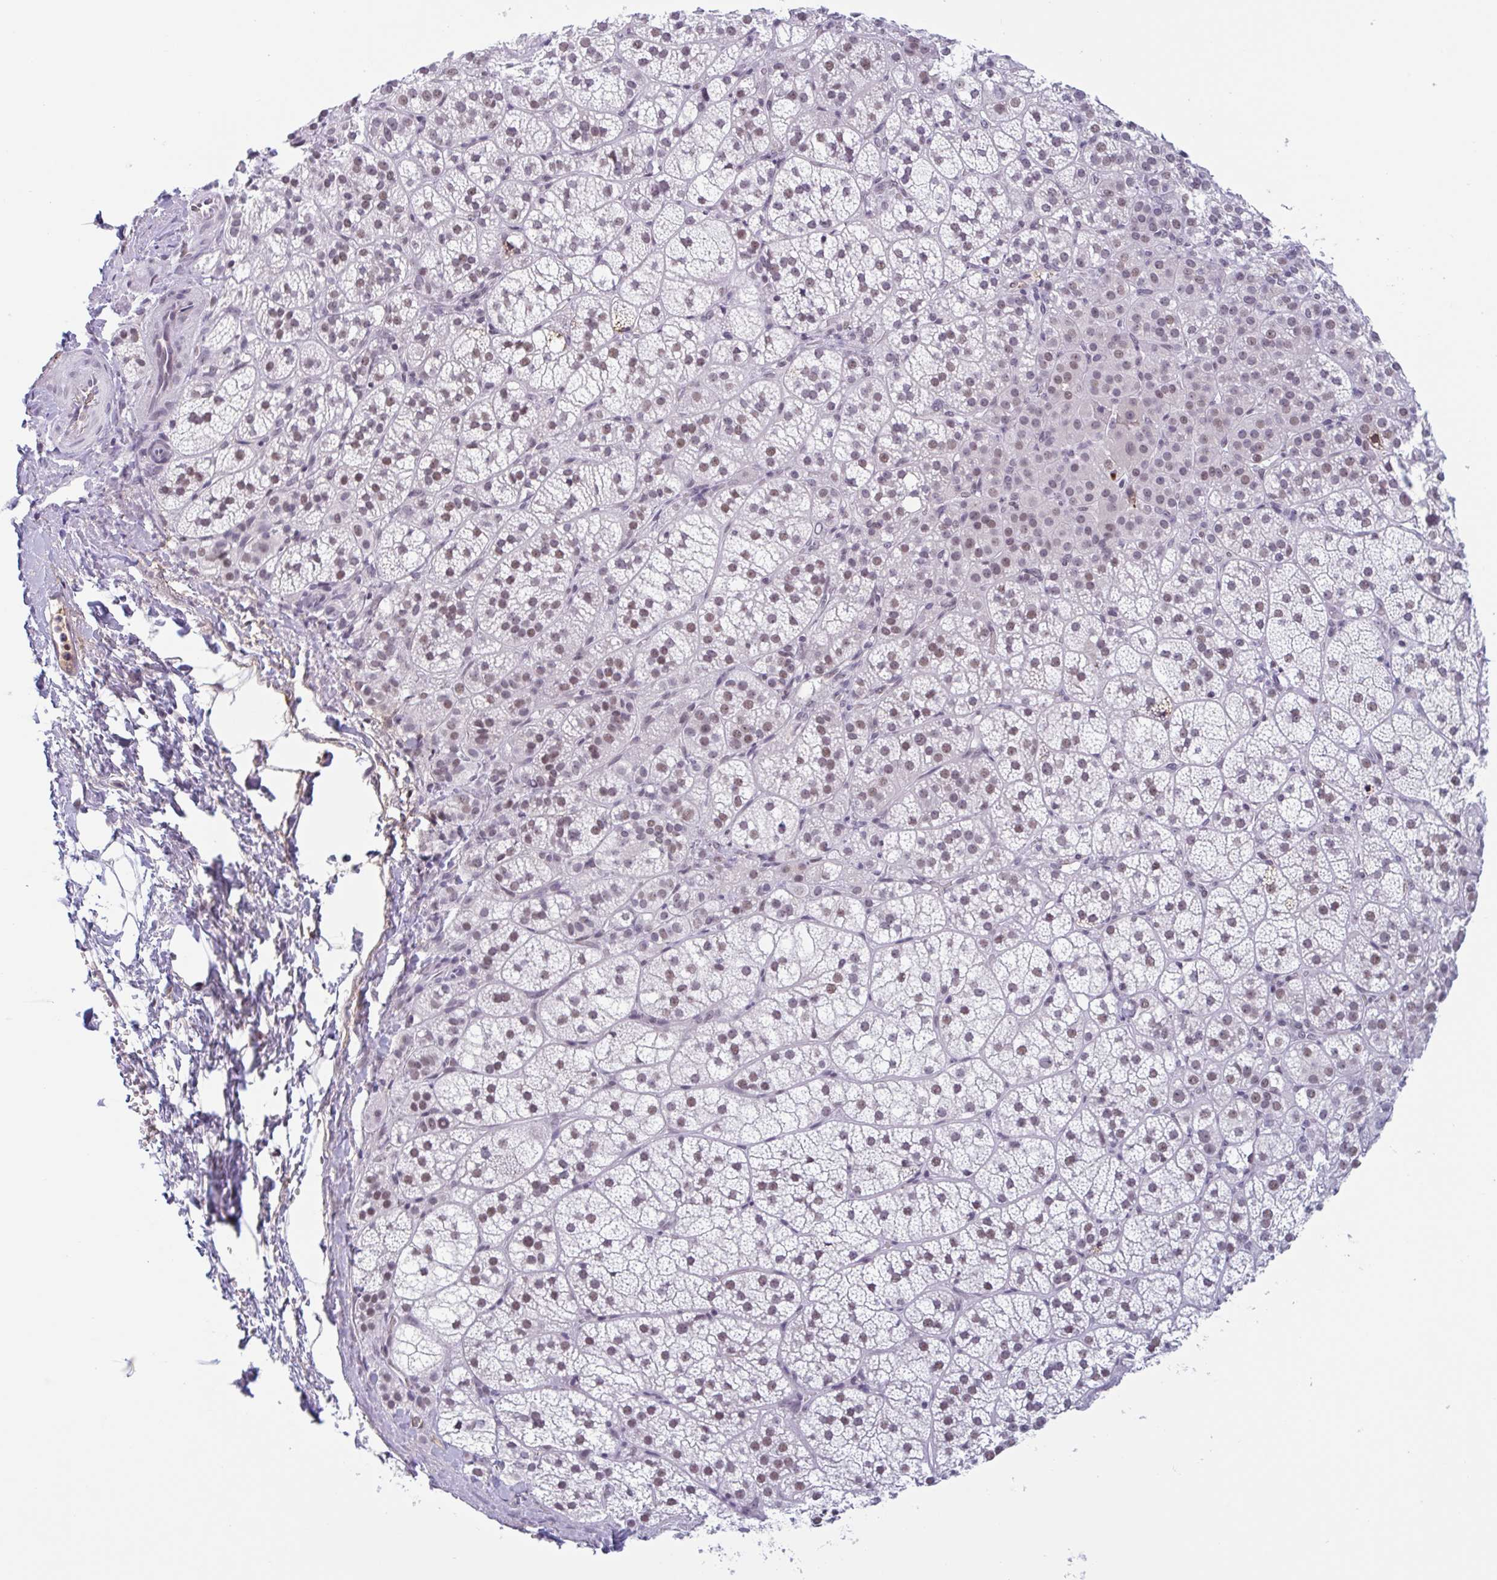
{"staining": {"intensity": "moderate", "quantity": "25%-75%", "location": "nuclear"}, "tissue": "adrenal gland", "cell_type": "Glandular cells", "image_type": "normal", "snomed": [{"axis": "morphology", "description": "Normal tissue, NOS"}, {"axis": "topography", "description": "Adrenal gland"}], "caption": "Immunohistochemical staining of unremarkable adrenal gland displays moderate nuclear protein expression in approximately 25%-75% of glandular cells.", "gene": "PLG", "patient": {"sex": "female", "age": 60}}